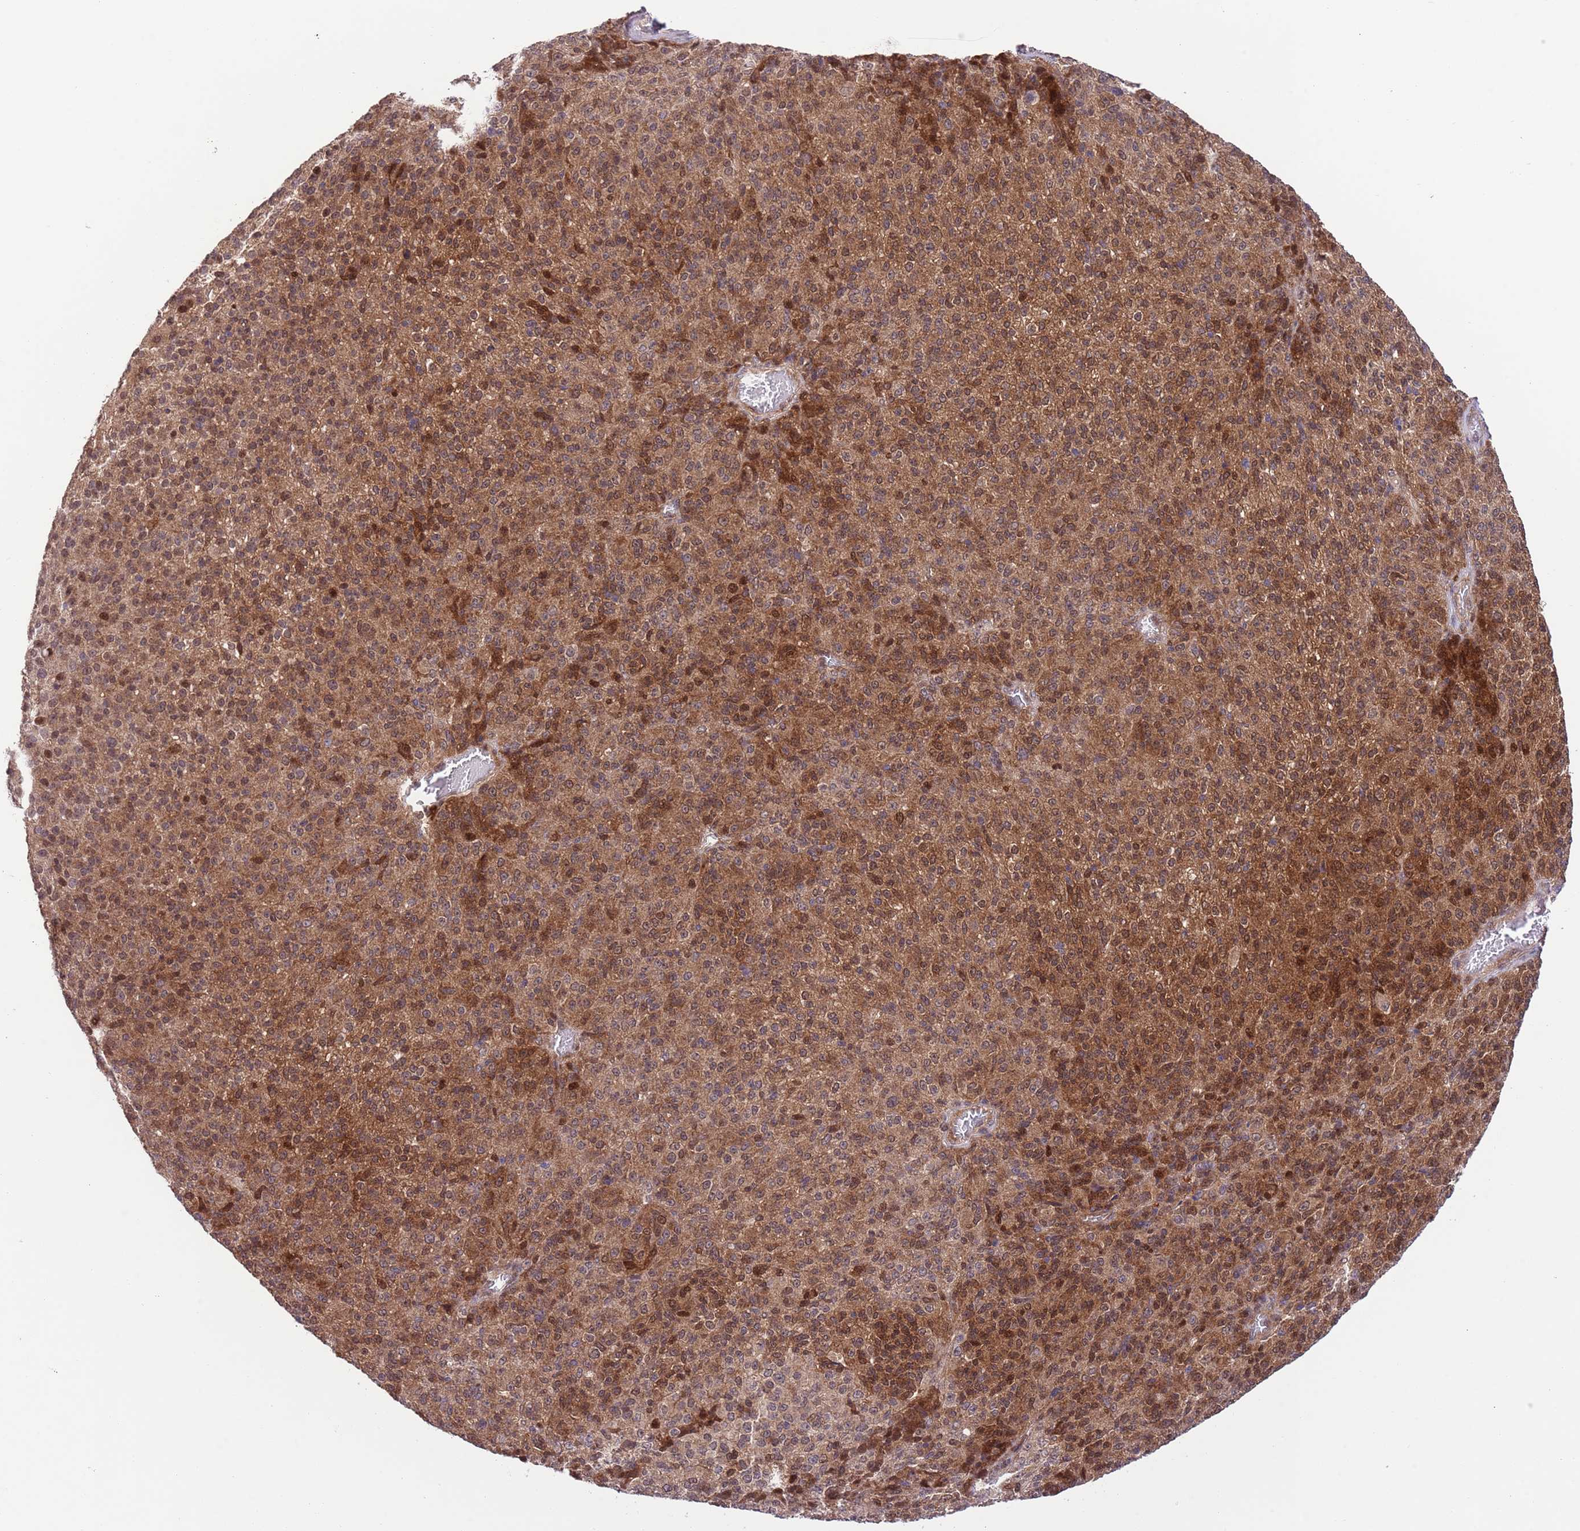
{"staining": {"intensity": "moderate", "quantity": ">75%", "location": "cytoplasmic/membranous,nuclear"}, "tissue": "melanoma", "cell_type": "Tumor cells", "image_type": "cancer", "snomed": [{"axis": "morphology", "description": "Malignant melanoma, Metastatic site"}, {"axis": "topography", "description": "Brain"}], "caption": "Immunohistochemistry (DAB (3,3'-diaminobenzidine)) staining of melanoma demonstrates moderate cytoplasmic/membranous and nuclear protein positivity in approximately >75% of tumor cells.", "gene": "HDHD2", "patient": {"sex": "female", "age": 56}}